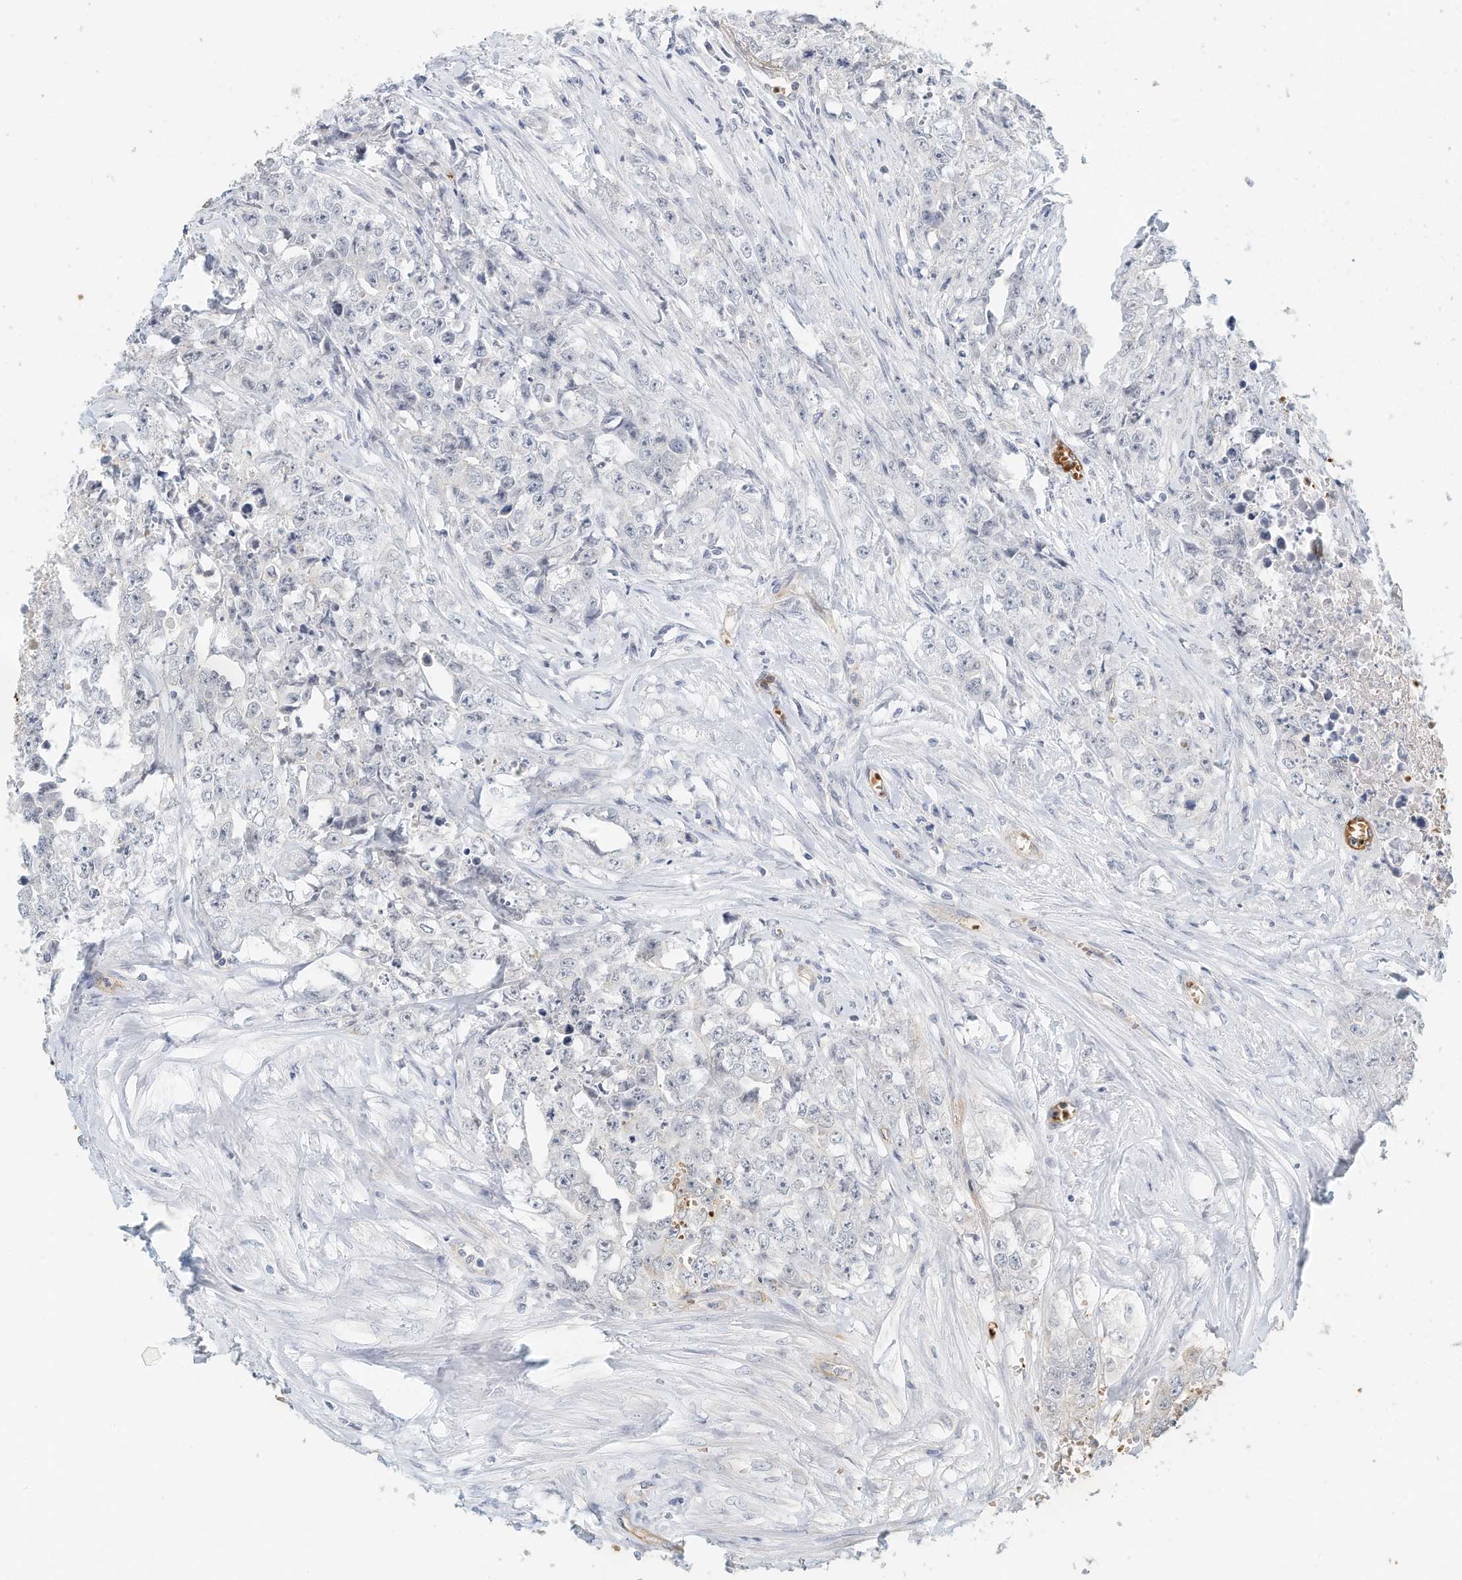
{"staining": {"intensity": "negative", "quantity": "none", "location": "none"}, "tissue": "testis cancer", "cell_type": "Tumor cells", "image_type": "cancer", "snomed": [{"axis": "morphology", "description": "Seminoma, NOS"}, {"axis": "morphology", "description": "Carcinoma, Embryonal, NOS"}, {"axis": "topography", "description": "Testis"}], "caption": "Tumor cells are negative for brown protein staining in testis seminoma.", "gene": "RCAN3", "patient": {"sex": "male", "age": 43}}